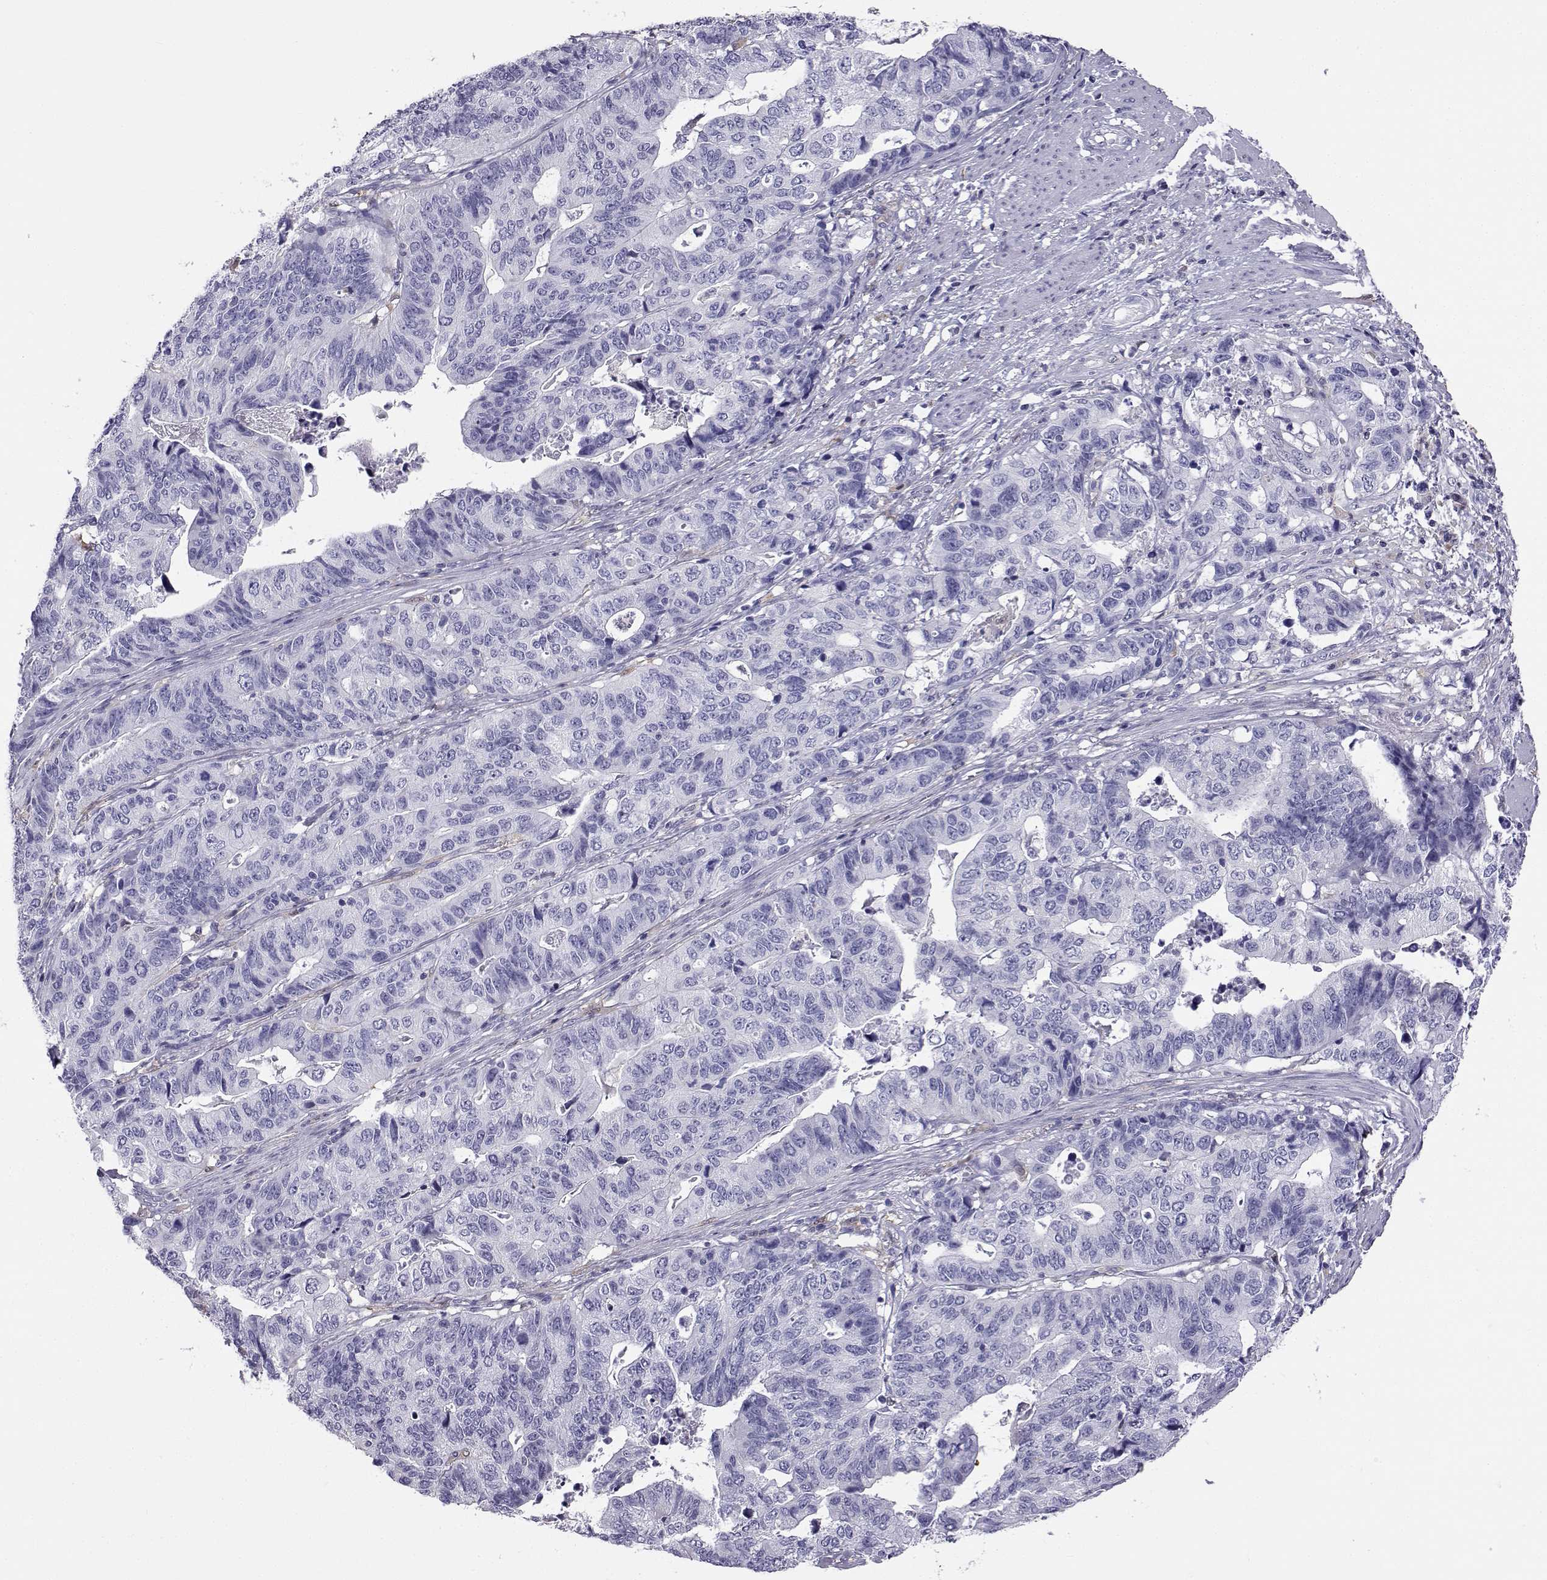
{"staining": {"intensity": "negative", "quantity": "none", "location": "none"}, "tissue": "stomach cancer", "cell_type": "Tumor cells", "image_type": "cancer", "snomed": [{"axis": "morphology", "description": "Adenocarcinoma, NOS"}, {"axis": "topography", "description": "Stomach, upper"}], "caption": "There is no significant expression in tumor cells of stomach cancer (adenocarcinoma).", "gene": "AKR1B1", "patient": {"sex": "female", "age": 67}}